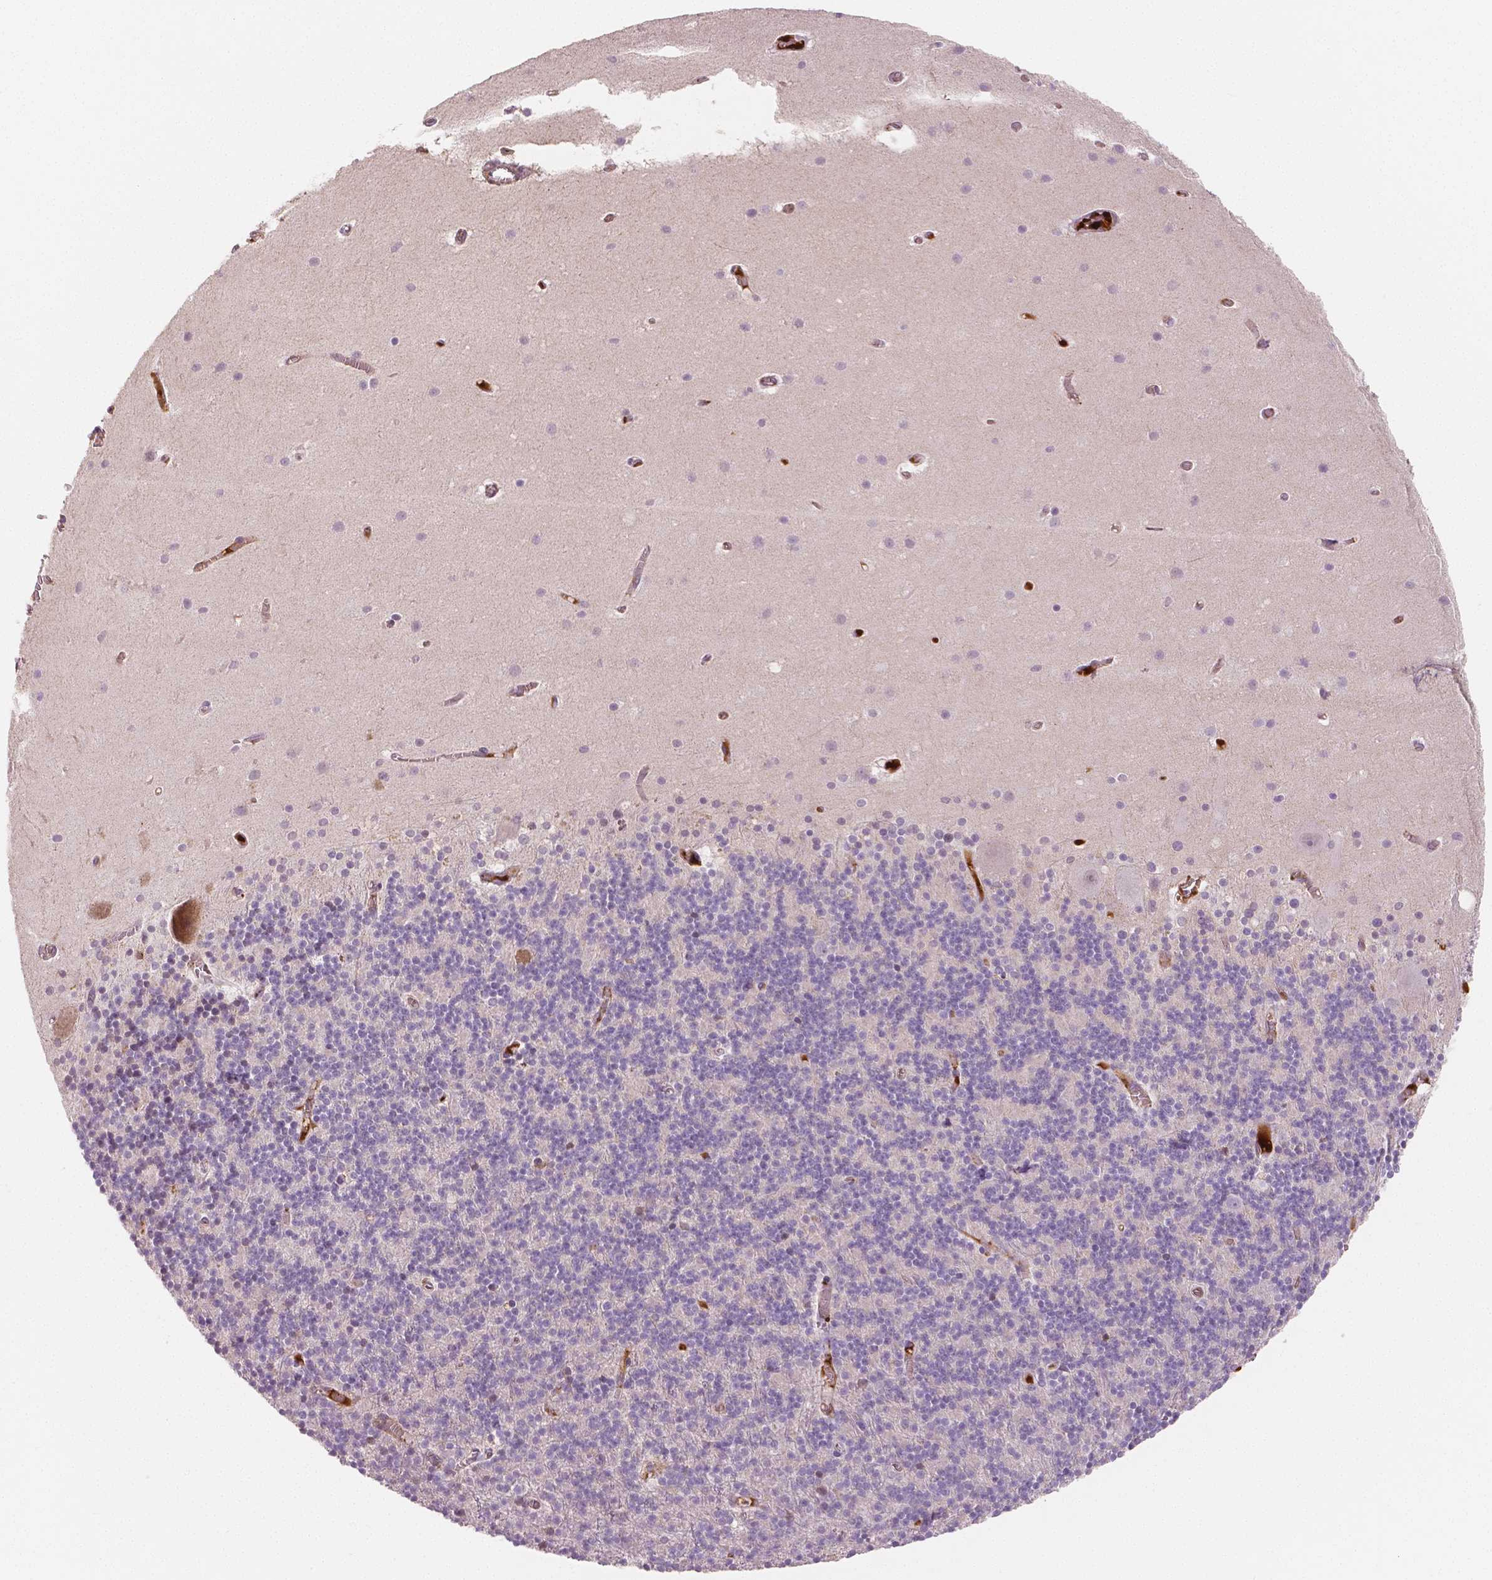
{"staining": {"intensity": "negative", "quantity": "none", "location": "none"}, "tissue": "cerebellum", "cell_type": "Cells in granular layer", "image_type": "normal", "snomed": [{"axis": "morphology", "description": "Normal tissue, NOS"}, {"axis": "topography", "description": "Cerebellum"}], "caption": "This micrograph is of benign cerebellum stained with immunohistochemistry (IHC) to label a protein in brown with the nuclei are counter-stained blue. There is no positivity in cells in granular layer. The staining is performed using DAB (3,3'-diaminobenzidine) brown chromogen with nuclei counter-stained in using hematoxylin.", "gene": "APOA4", "patient": {"sex": "male", "age": 70}}